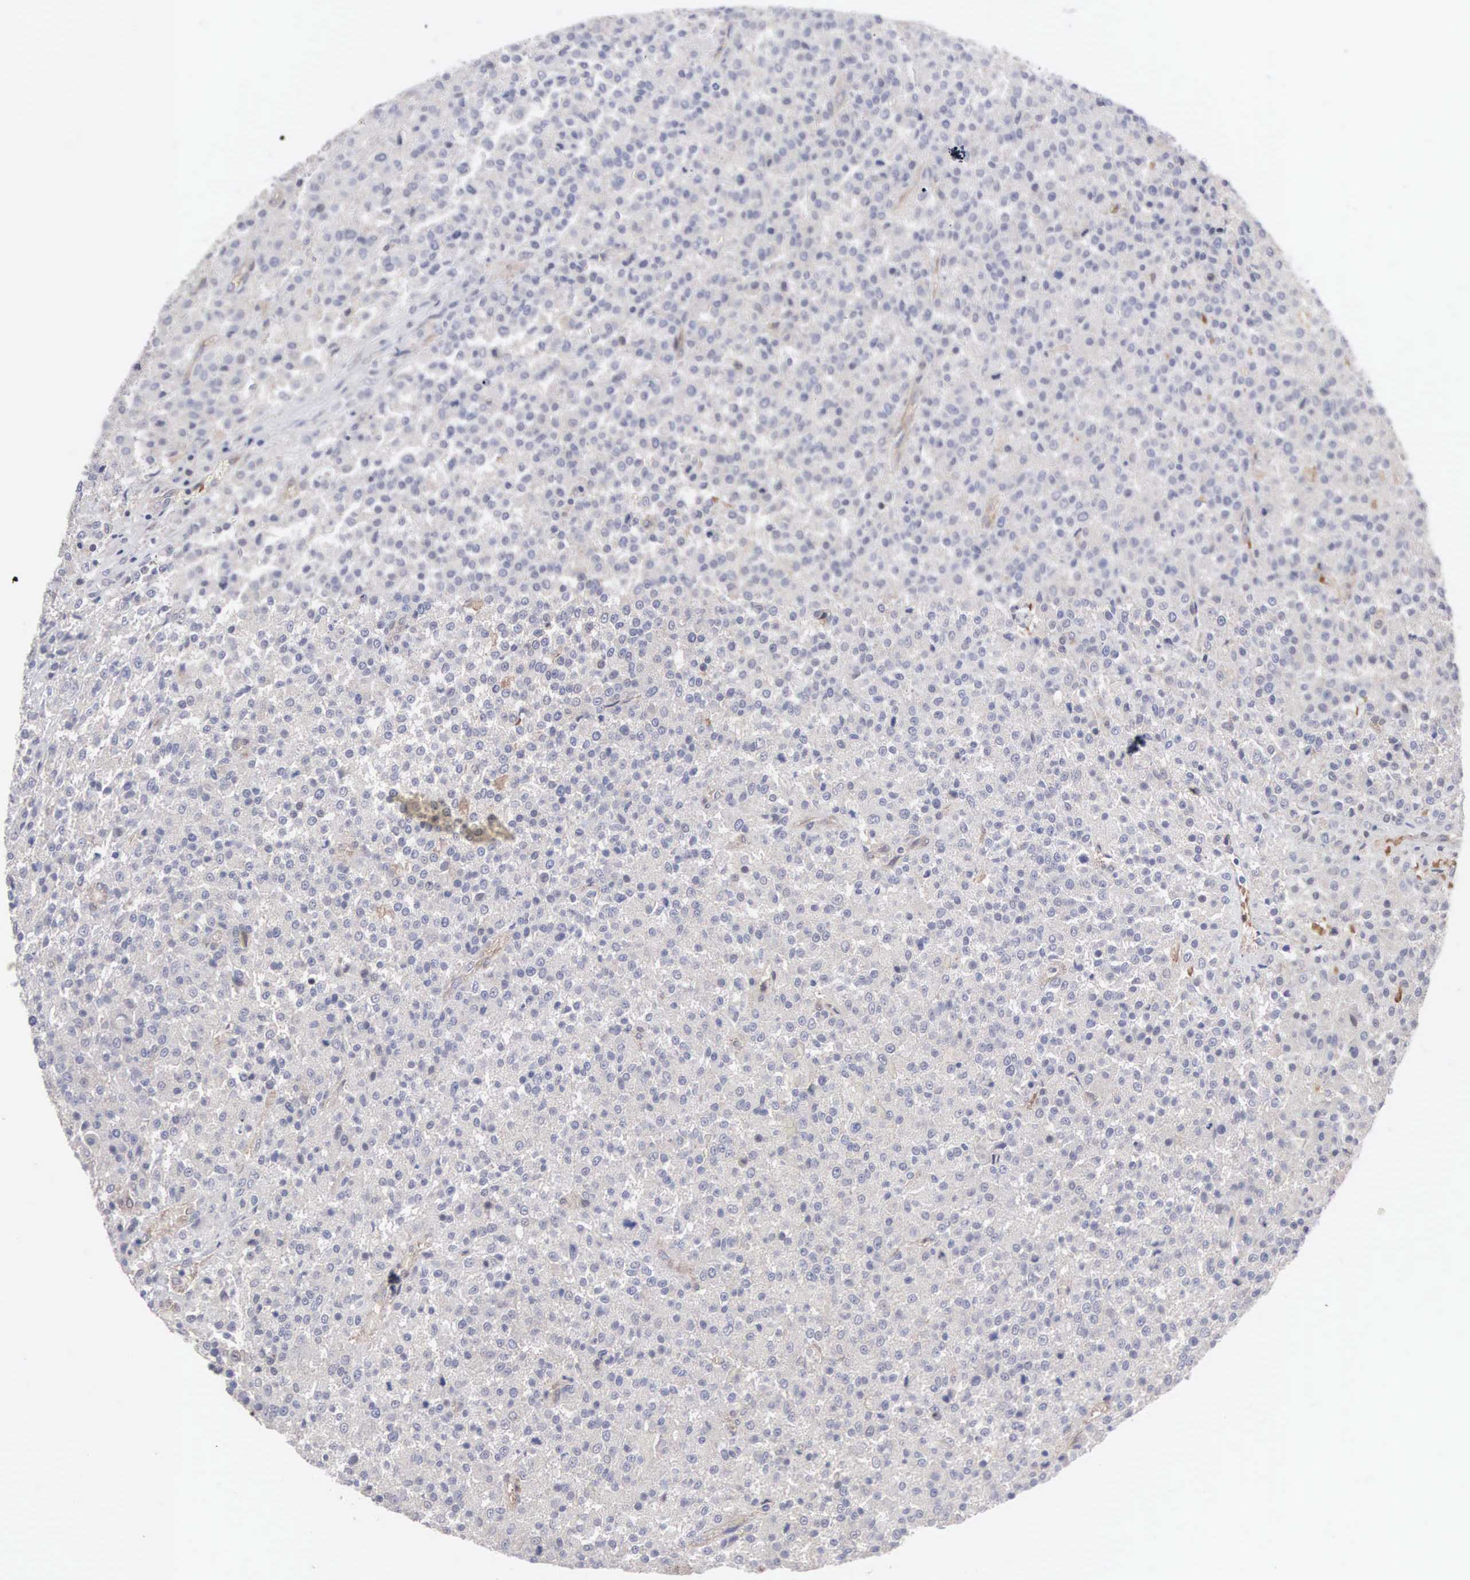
{"staining": {"intensity": "negative", "quantity": "none", "location": "none"}, "tissue": "testis cancer", "cell_type": "Tumor cells", "image_type": "cancer", "snomed": [{"axis": "morphology", "description": "Seminoma, NOS"}, {"axis": "topography", "description": "Testis"}], "caption": "This is a image of IHC staining of testis seminoma, which shows no expression in tumor cells.", "gene": "INF2", "patient": {"sex": "male", "age": 59}}